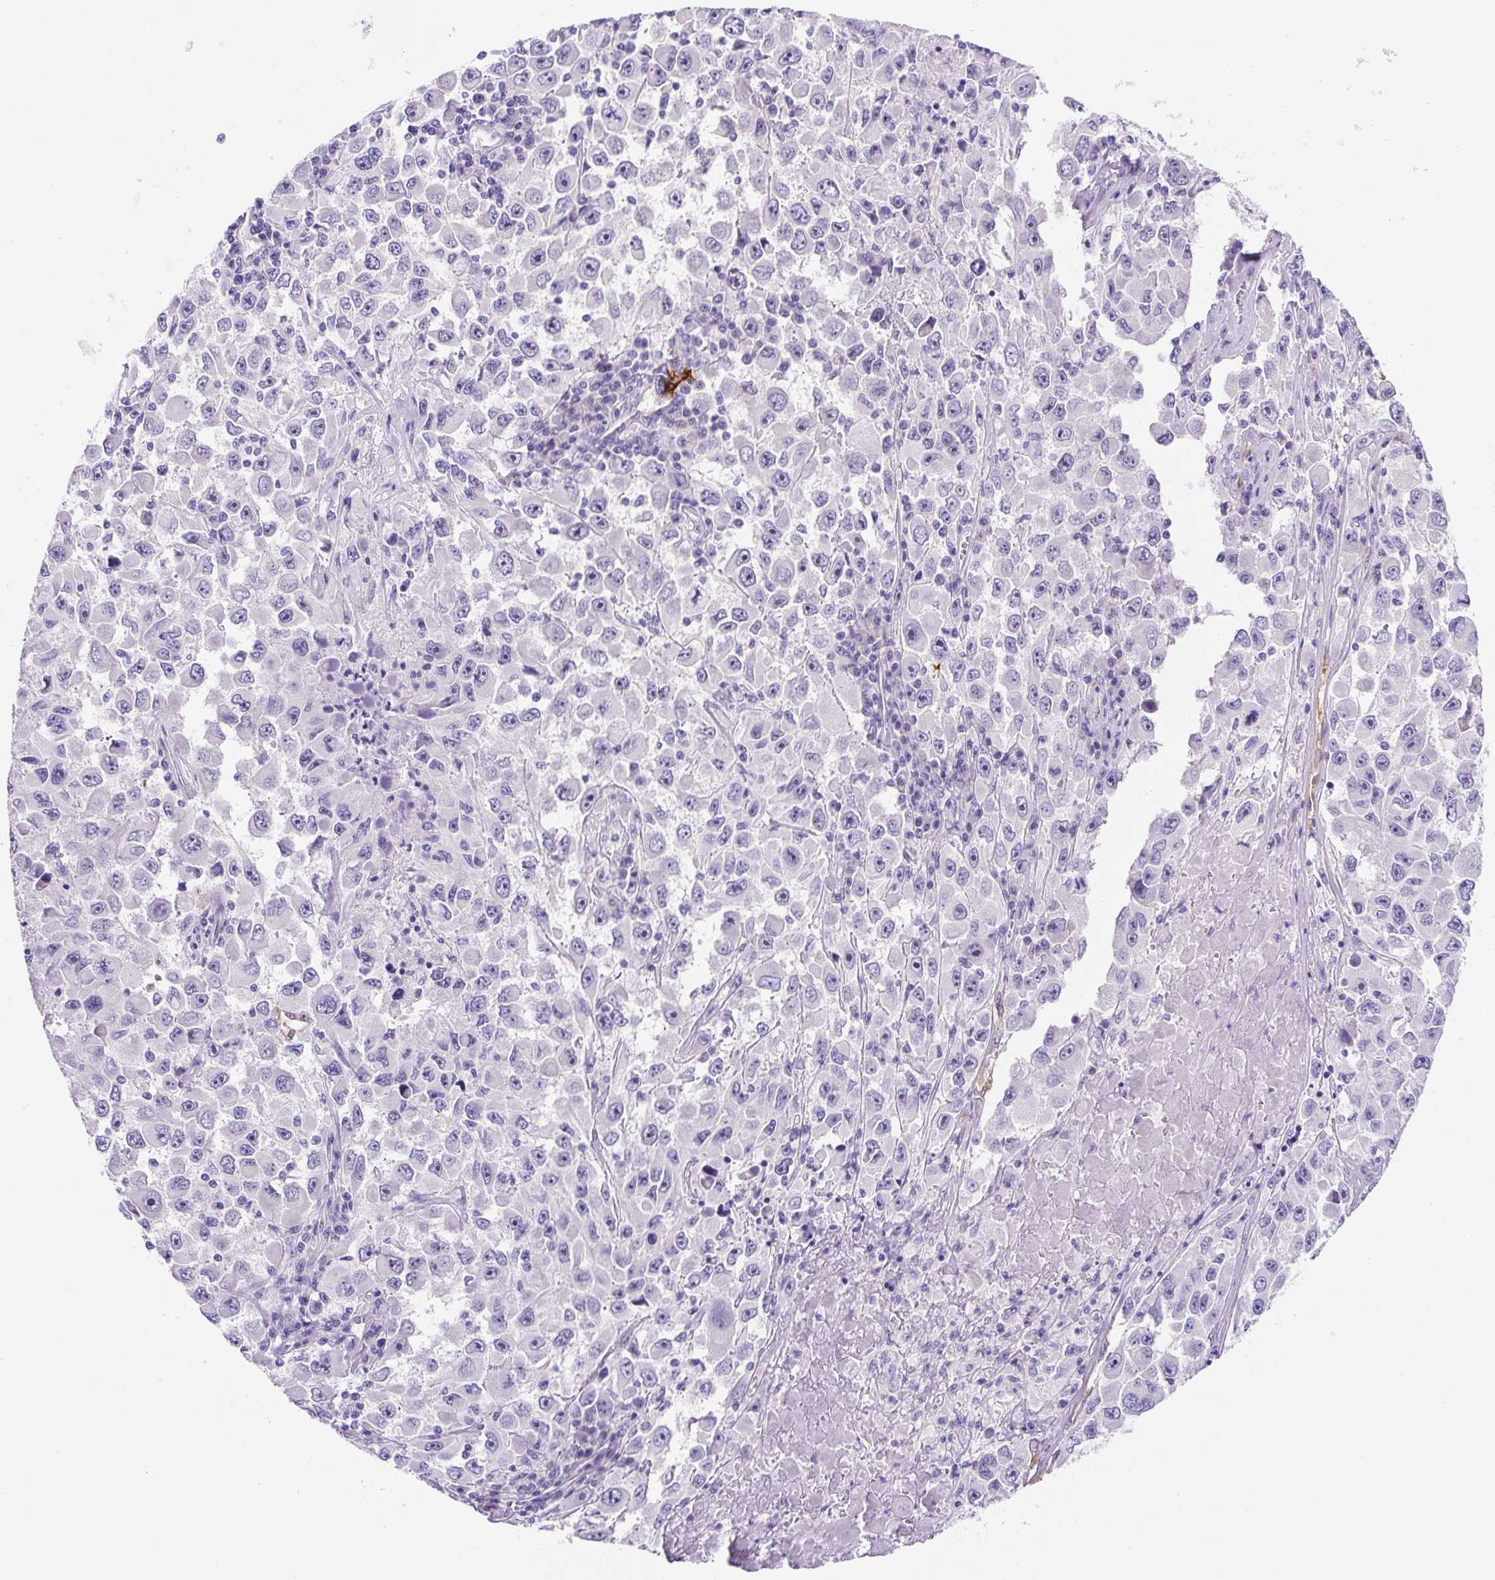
{"staining": {"intensity": "negative", "quantity": "none", "location": "none"}, "tissue": "melanoma", "cell_type": "Tumor cells", "image_type": "cancer", "snomed": [{"axis": "morphology", "description": "Malignant melanoma, Metastatic site"}, {"axis": "topography", "description": "Lymph node"}], "caption": "There is no significant expression in tumor cells of melanoma.", "gene": "ASB4", "patient": {"sex": "female", "age": 67}}